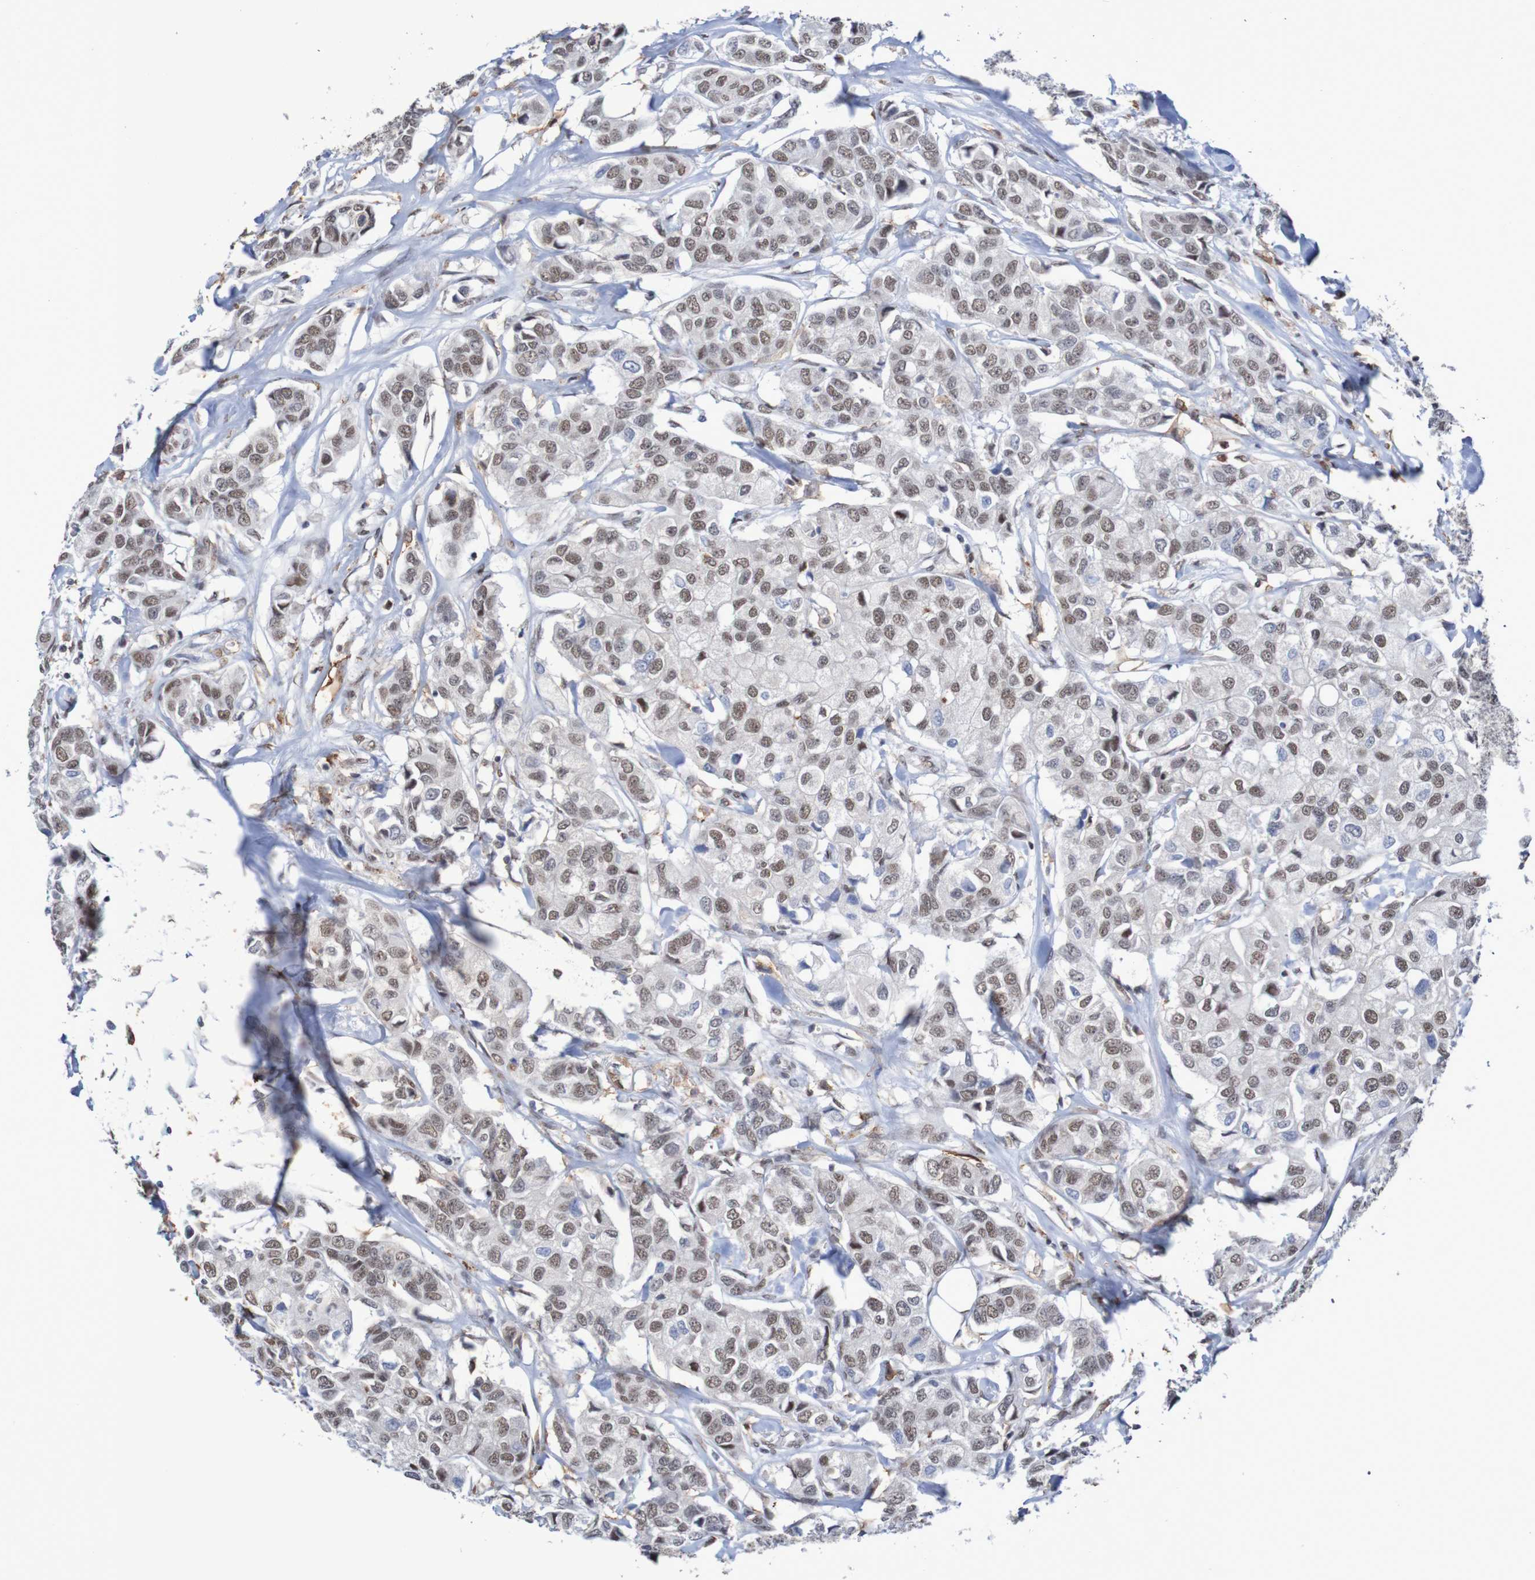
{"staining": {"intensity": "weak", "quantity": ">75%", "location": "nuclear"}, "tissue": "breast cancer", "cell_type": "Tumor cells", "image_type": "cancer", "snomed": [{"axis": "morphology", "description": "Duct carcinoma"}, {"axis": "topography", "description": "Breast"}], "caption": "The immunohistochemical stain labels weak nuclear expression in tumor cells of intraductal carcinoma (breast) tissue.", "gene": "MRTFB", "patient": {"sex": "female", "age": 80}}